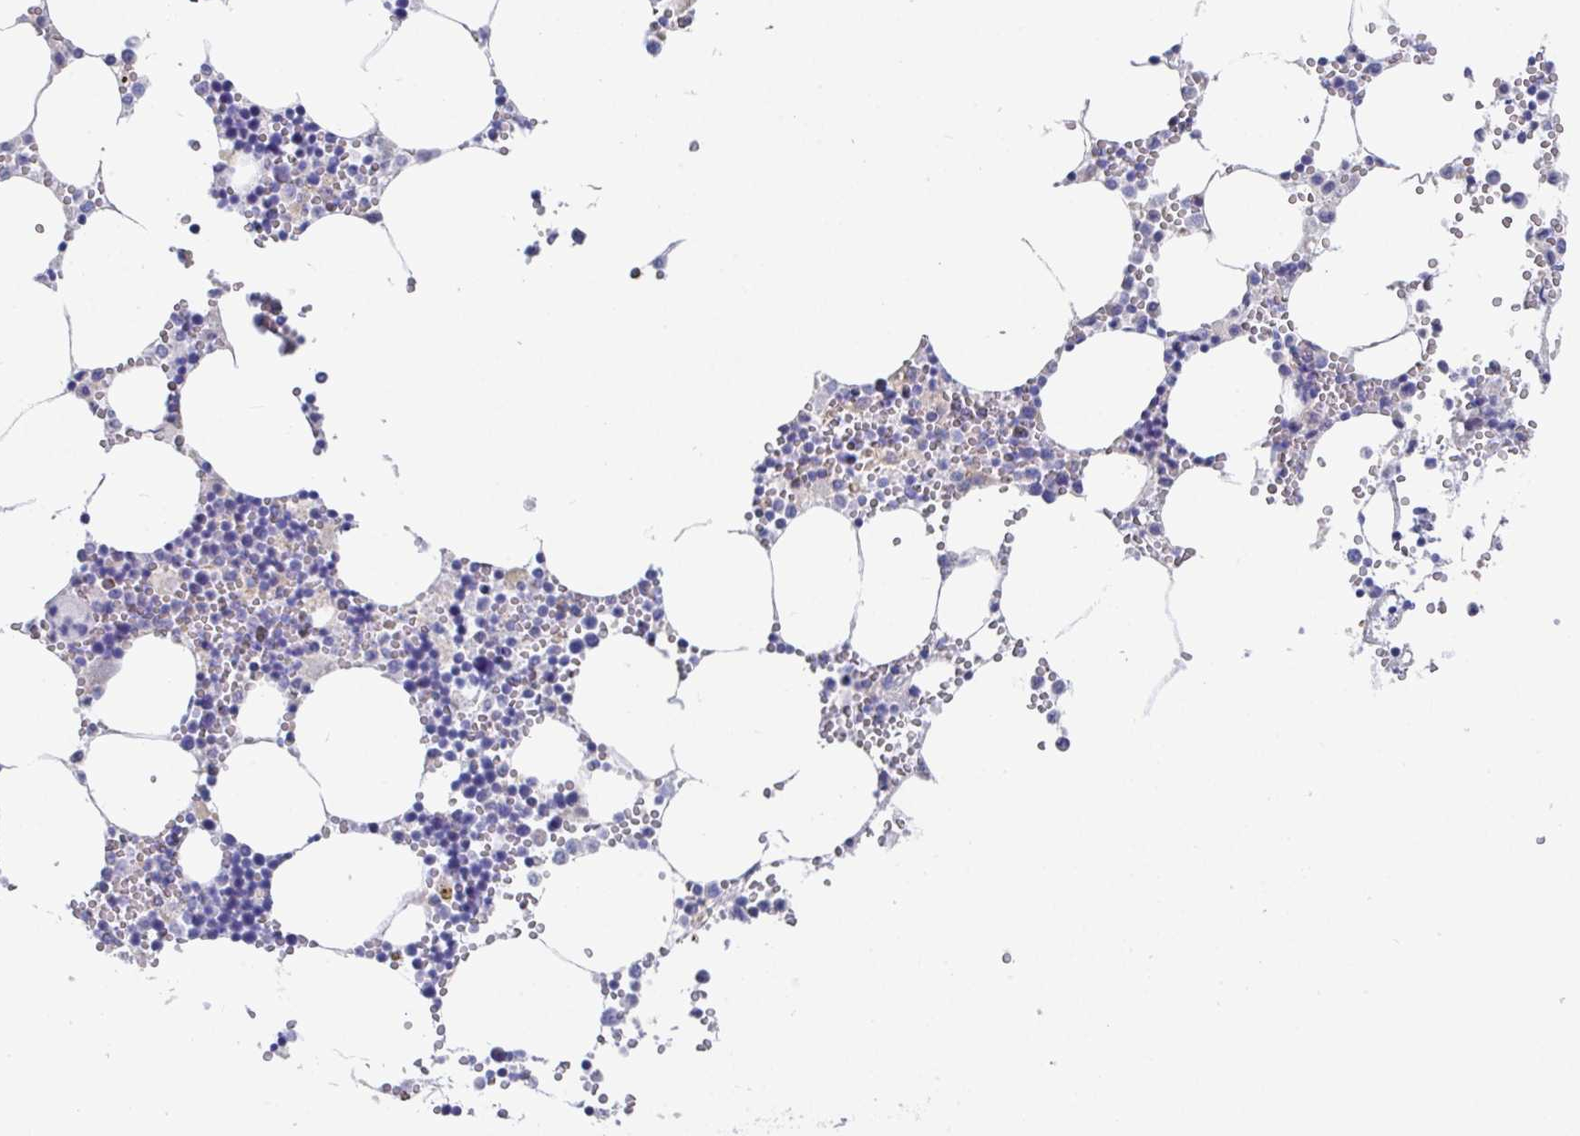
{"staining": {"intensity": "negative", "quantity": "none", "location": "none"}, "tissue": "bone marrow", "cell_type": "Hematopoietic cells", "image_type": "normal", "snomed": [{"axis": "morphology", "description": "Normal tissue, NOS"}, {"axis": "topography", "description": "Bone marrow"}], "caption": "There is no significant expression in hematopoietic cells of bone marrow. (DAB immunohistochemistry with hematoxylin counter stain).", "gene": "TAS2R39", "patient": {"sex": "male", "age": 54}}